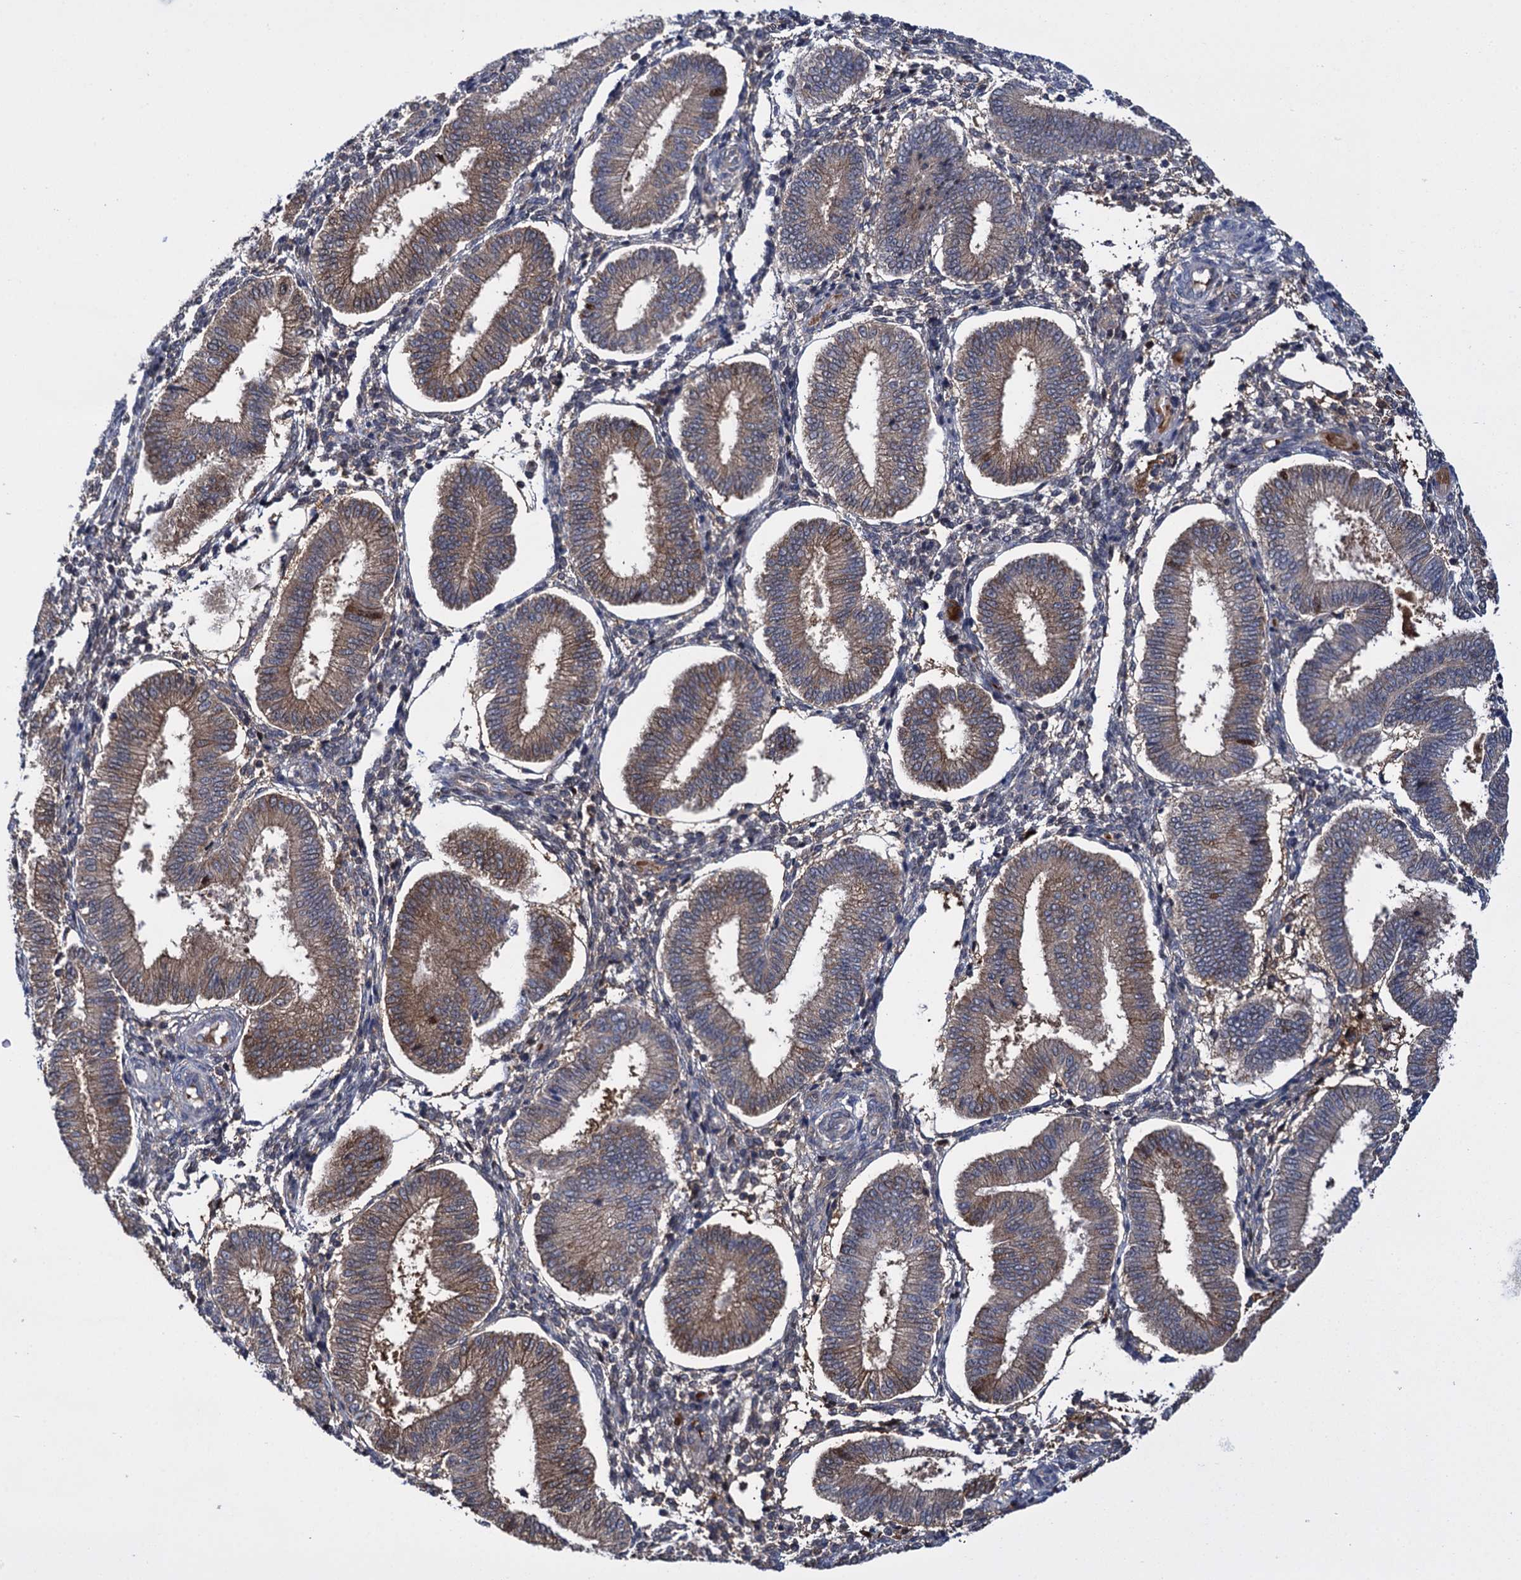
{"staining": {"intensity": "moderate", "quantity": "<25%", "location": "cytoplasmic/membranous"}, "tissue": "endometrium", "cell_type": "Cells in endometrial stroma", "image_type": "normal", "snomed": [{"axis": "morphology", "description": "Normal tissue, NOS"}, {"axis": "topography", "description": "Endometrium"}], "caption": "Cells in endometrial stroma show low levels of moderate cytoplasmic/membranous staining in approximately <25% of cells in unremarkable endometrium. The protein of interest is stained brown, and the nuclei are stained in blue (DAB (3,3'-diaminobenzidine) IHC with brightfield microscopy, high magnification).", "gene": "GLO1", "patient": {"sex": "female", "age": 39}}